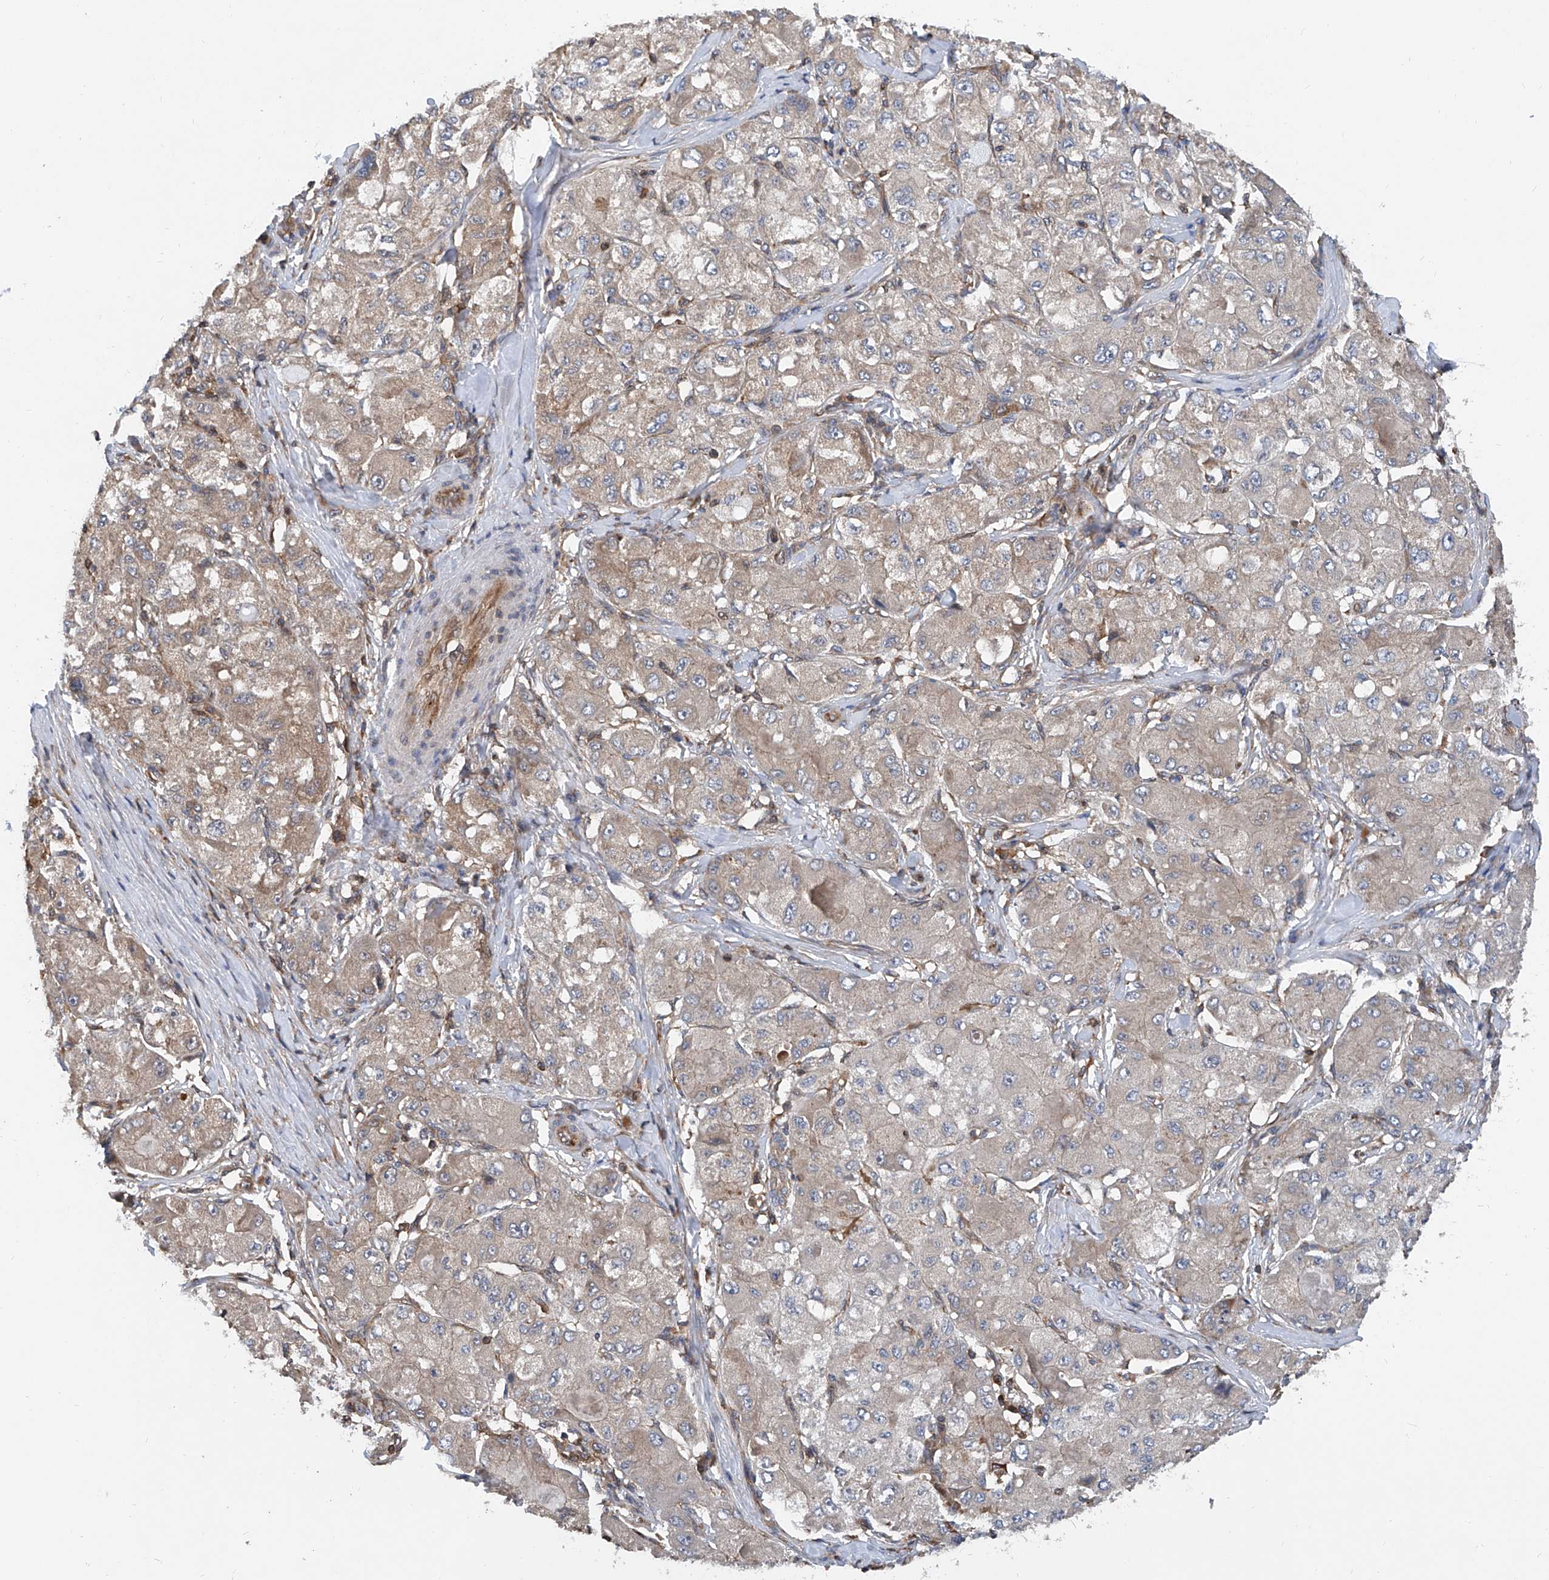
{"staining": {"intensity": "weak", "quantity": ">75%", "location": "cytoplasmic/membranous"}, "tissue": "liver cancer", "cell_type": "Tumor cells", "image_type": "cancer", "snomed": [{"axis": "morphology", "description": "Carcinoma, Hepatocellular, NOS"}, {"axis": "topography", "description": "Liver"}], "caption": "Protein expression by immunohistochemistry (IHC) demonstrates weak cytoplasmic/membranous positivity in about >75% of tumor cells in liver cancer (hepatocellular carcinoma).", "gene": "TRIM38", "patient": {"sex": "male", "age": 80}}